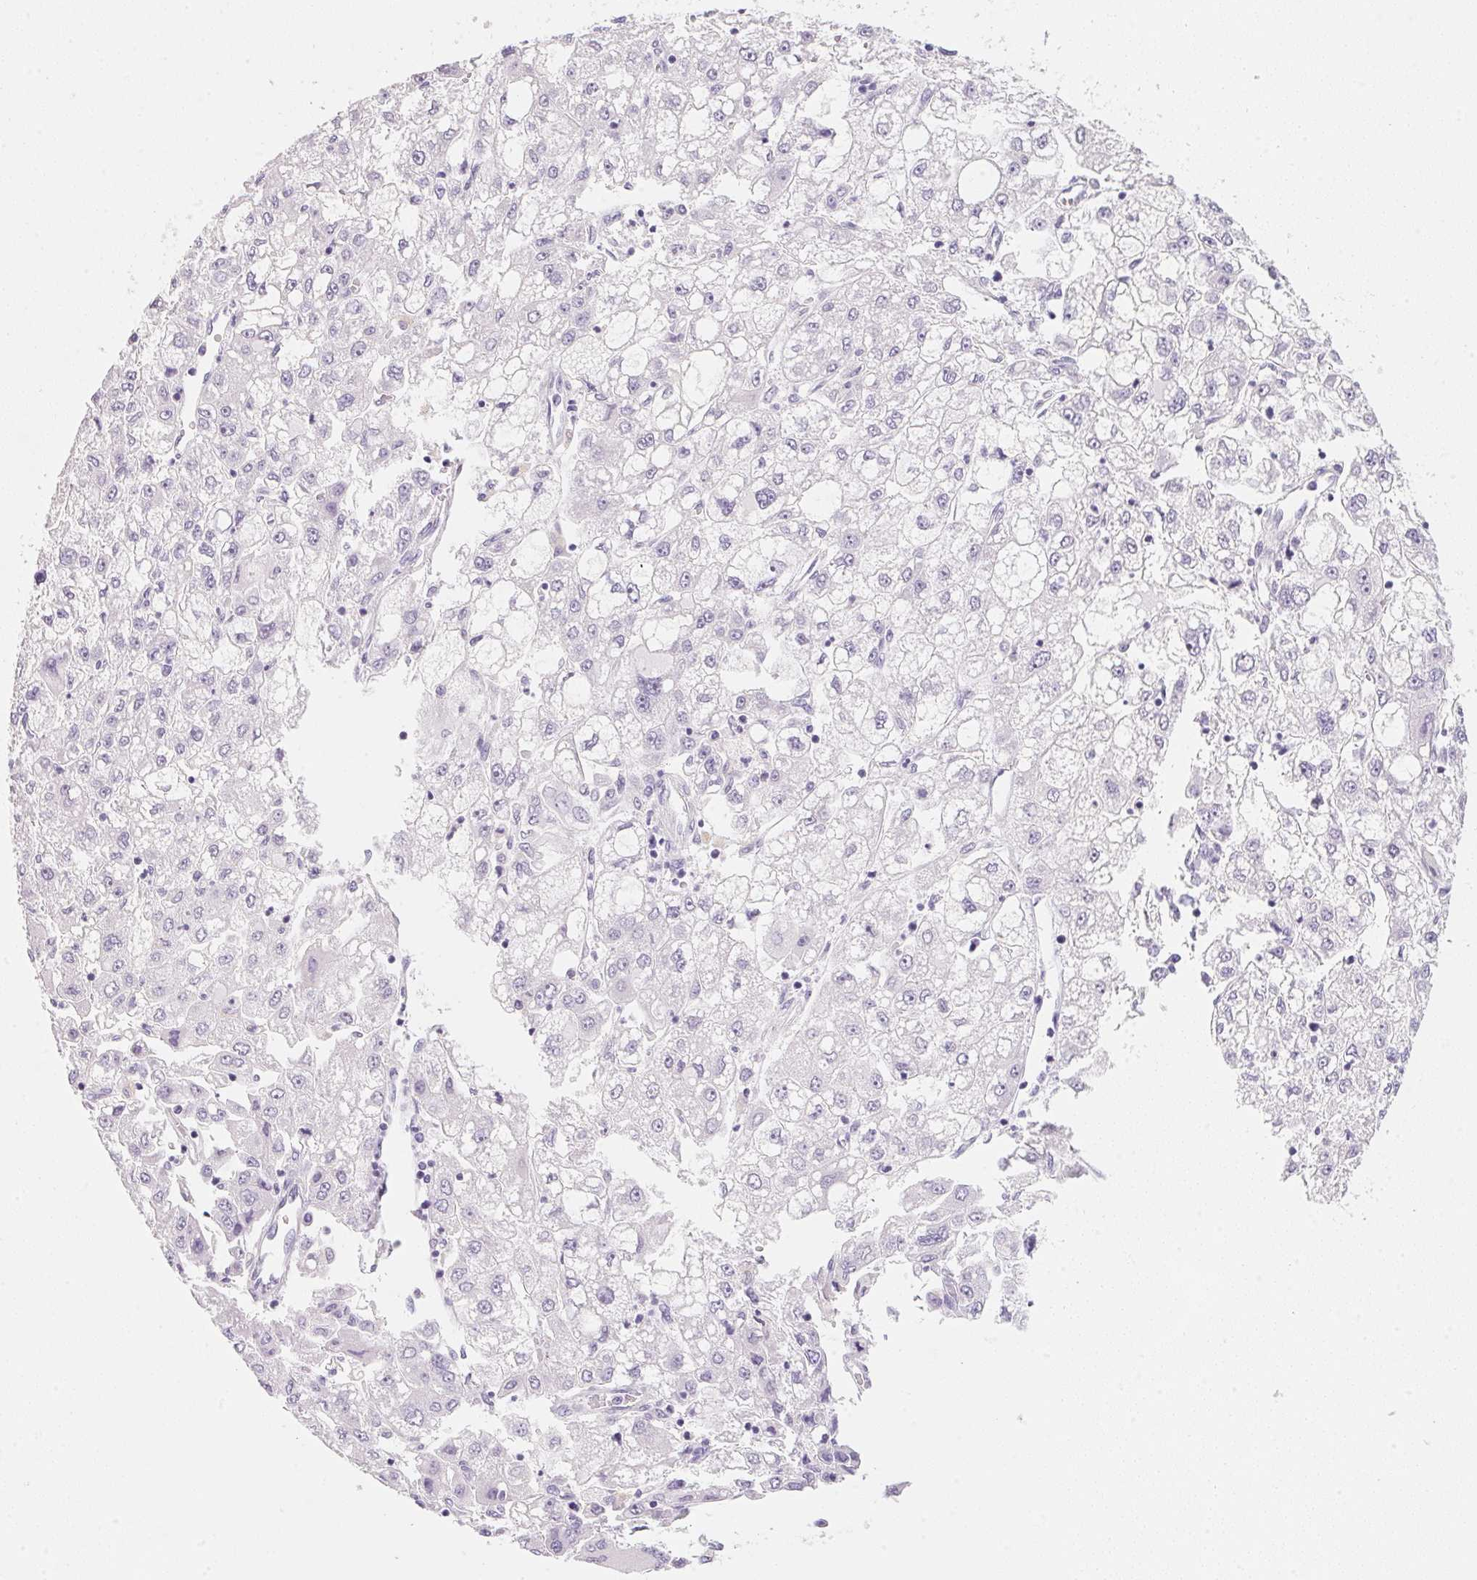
{"staining": {"intensity": "negative", "quantity": "none", "location": "none"}, "tissue": "liver cancer", "cell_type": "Tumor cells", "image_type": "cancer", "snomed": [{"axis": "morphology", "description": "Carcinoma, Hepatocellular, NOS"}, {"axis": "topography", "description": "Liver"}], "caption": "The image exhibits no staining of tumor cells in liver cancer (hepatocellular carcinoma).", "gene": "ACP3", "patient": {"sex": "male", "age": 40}}